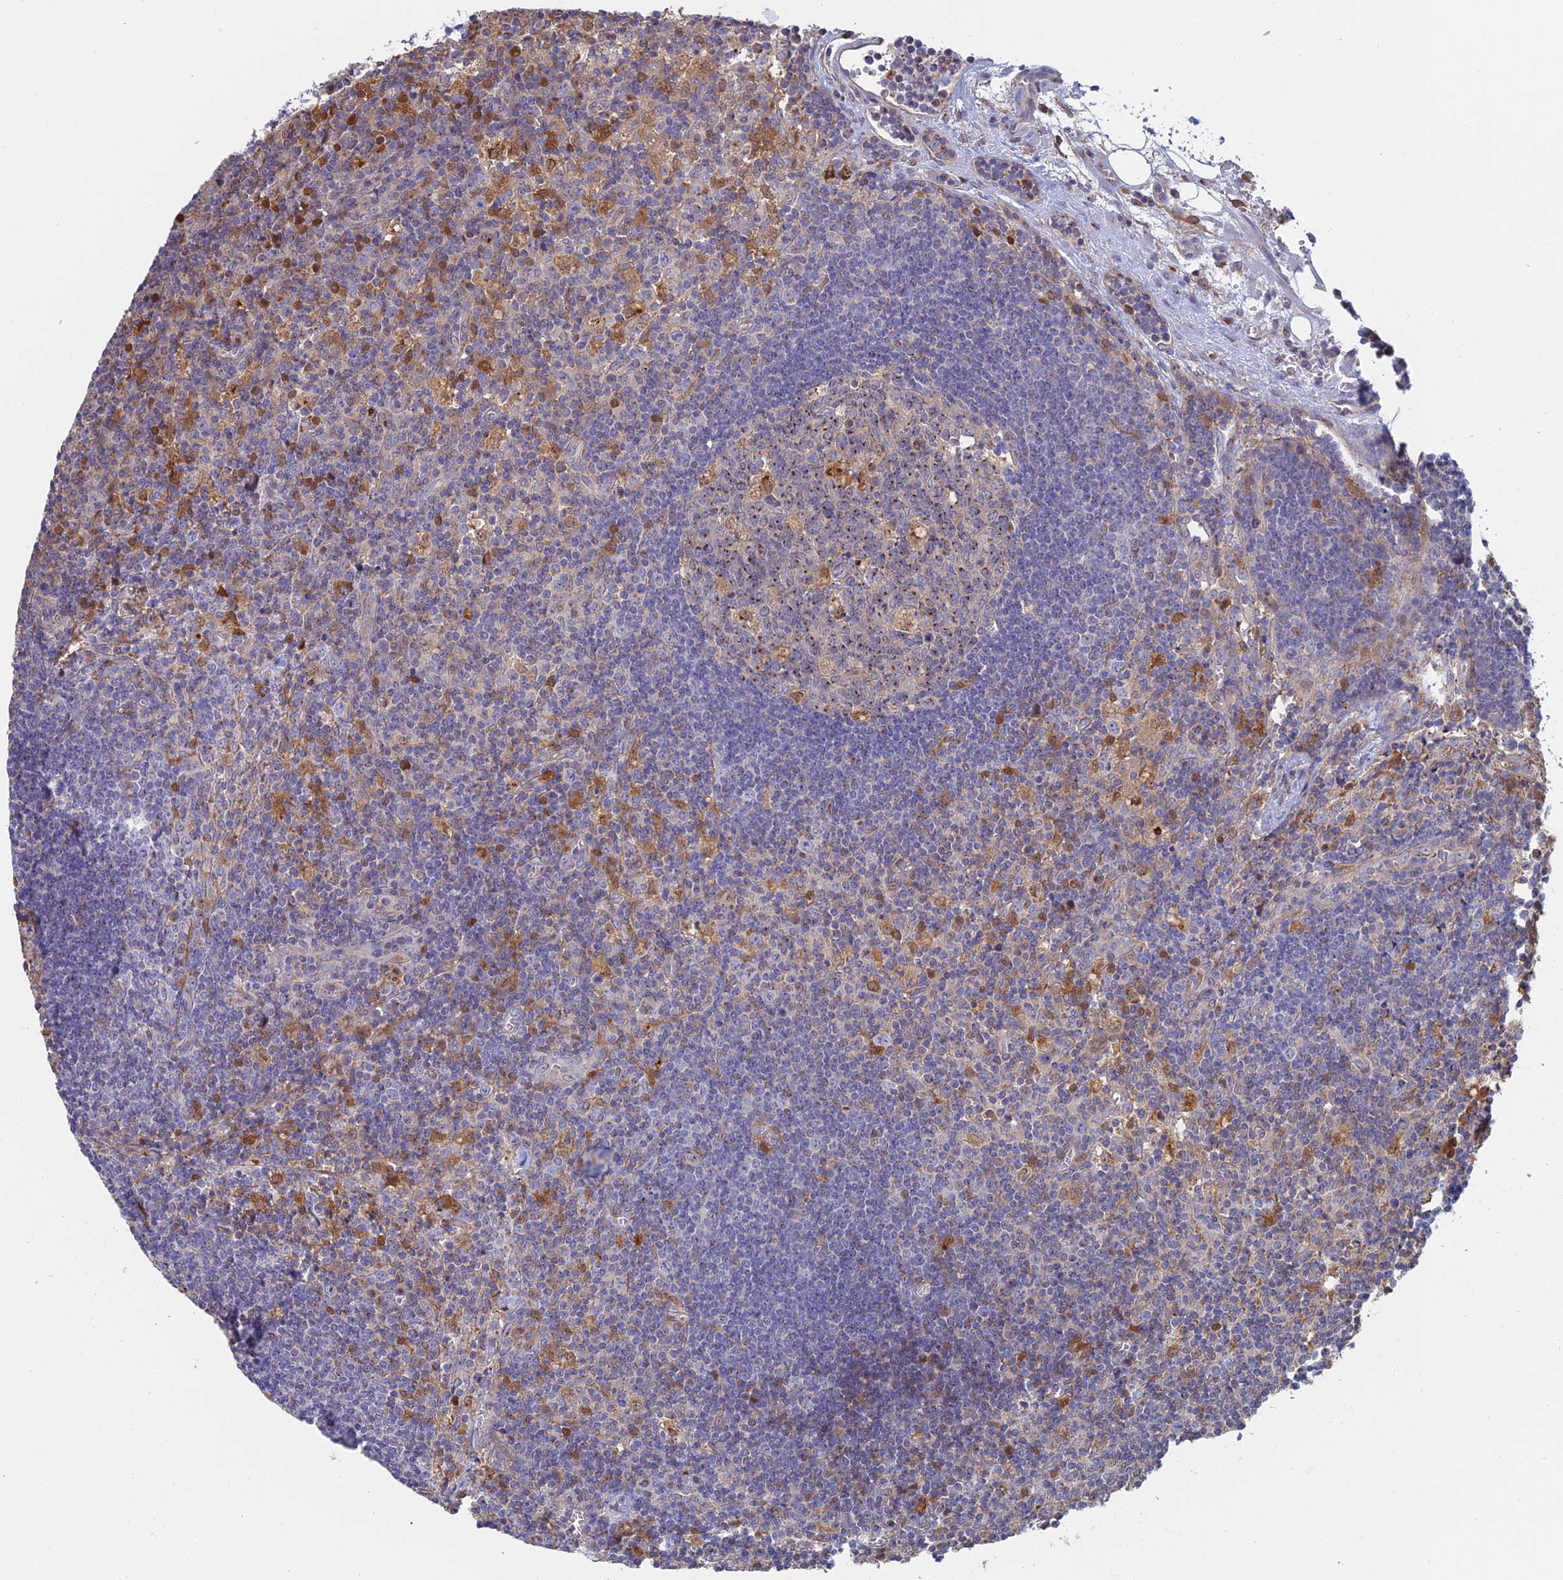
{"staining": {"intensity": "moderate", "quantity": "25%-75%", "location": "cytoplasmic/membranous"}, "tissue": "lymph node", "cell_type": "Germinal center cells", "image_type": "normal", "snomed": [{"axis": "morphology", "description": "Normal tissue, NOS"}, {"axis": "topography", "description": "Lymph node"}], "caption": "DAB immunohistochemical staining of normal human lymph node exhibits moderate cytoplasmic/membranous protein expression in about 25%-75% of germinal center cells.", "gene": "ENSG00000267561", "patient": {"sex": "male", "age": 58}}